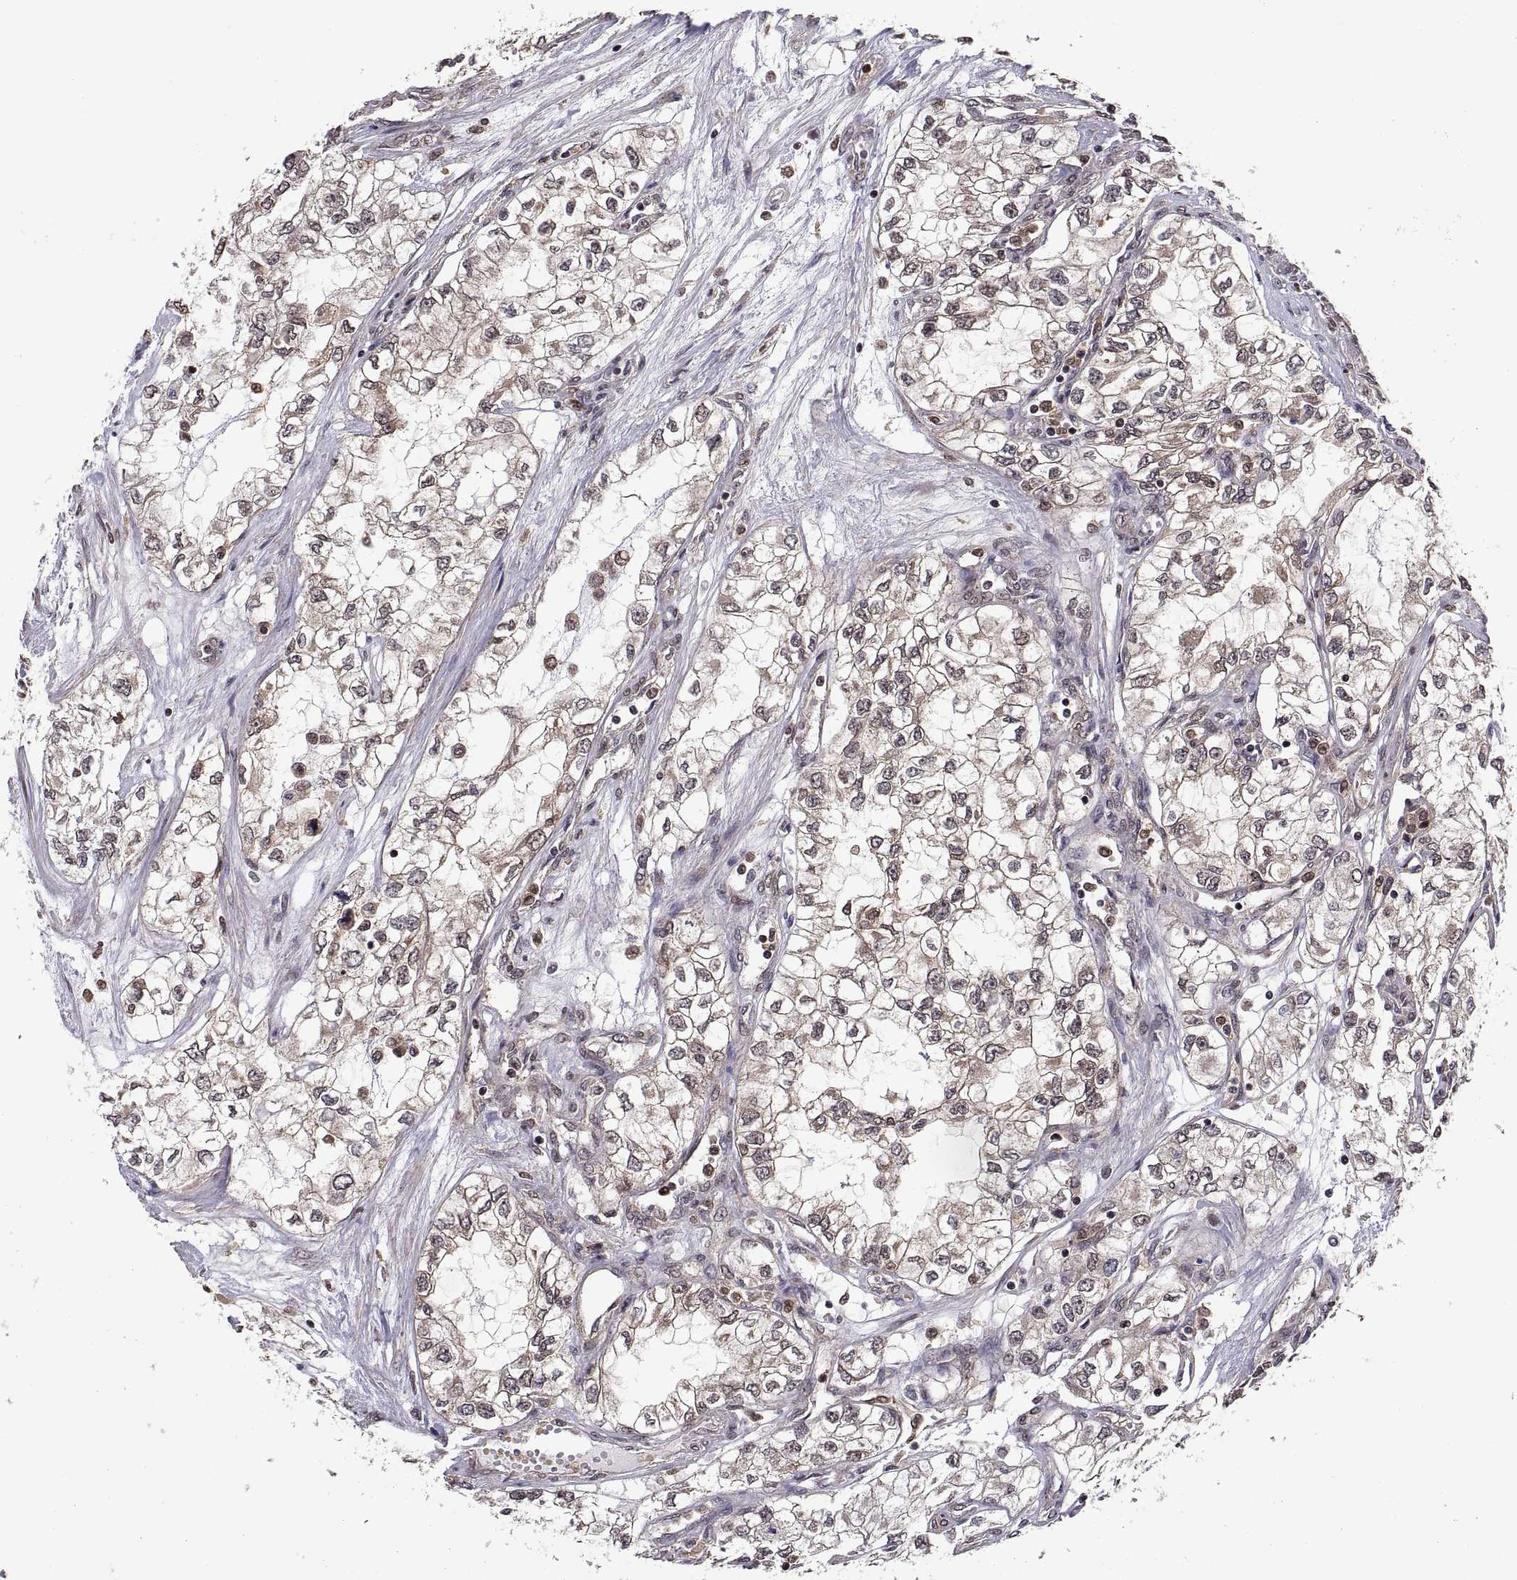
{"staining": {"intensity": "weak", "quantity": "25%-75%", "location": "cytoplasmic/membranous,nuclear"}, "tissue": "renal cancer", "cell_type": "Tumor cells", "image_type": "cancer", "snomed": [{"axis": "morphology", "description": "Adenocarcinoma, NOS"}, {"axis": "topography", "description": "Kidney"}], "caption": "A micrograph showing weak cytoplasmic/membranous and nuclear expression in approximately 25%-75% of tumor cells in renal cancer (adenocarcinoma), as visualized by brown immunohistochemical staining.", "gene": "ZNRF2", "patient": {"sex": "female", "age": 59}}